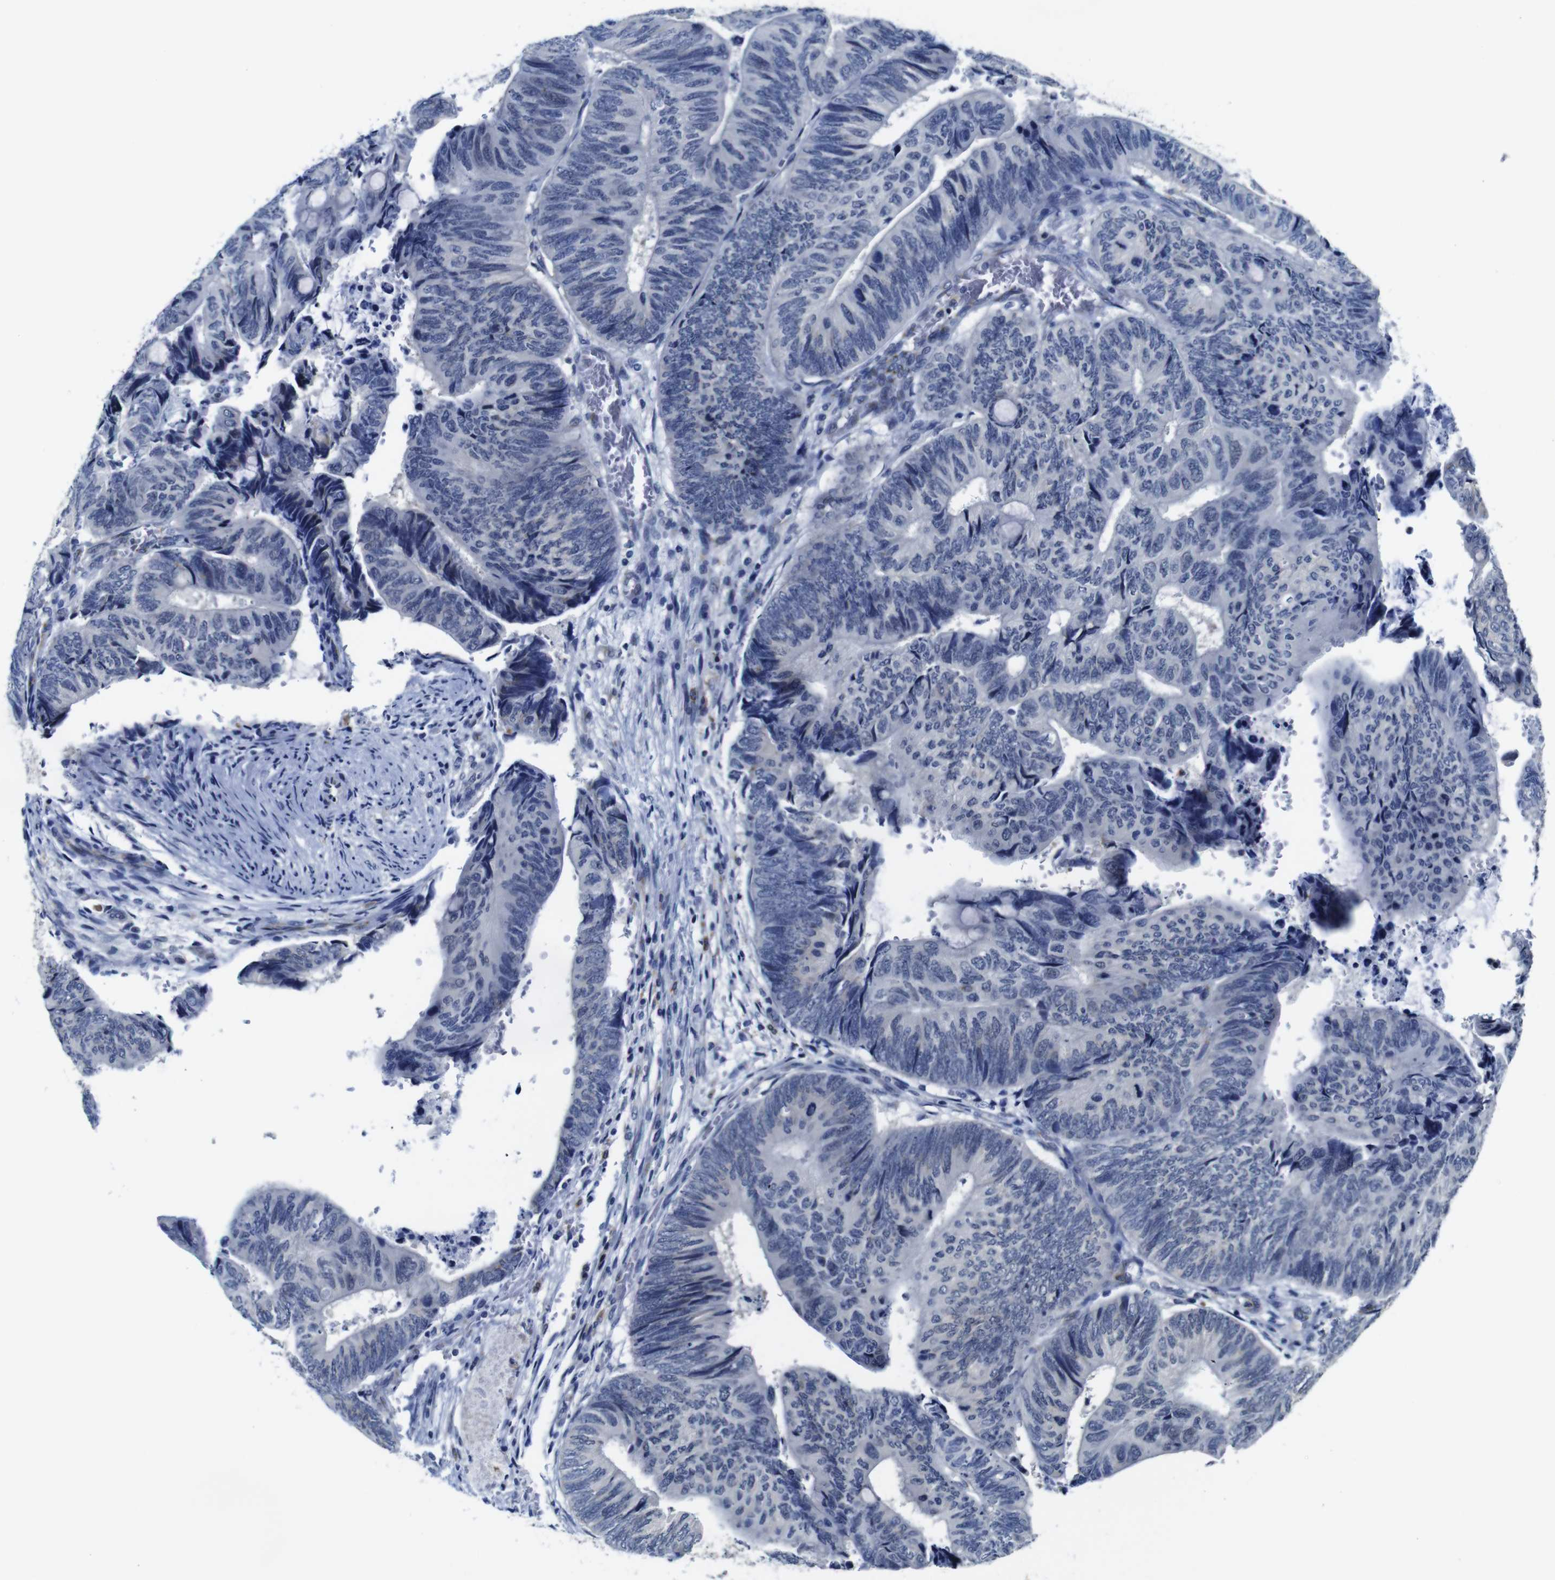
{"staining": {"intensity": "negative", "quantity": "none", "location": "none"}, "tissue": "colorectal cancer", "cell_type": "Tumor cells", "image_type": "cancer", "snomed": [{"axis": "morphology", "description": "Normal tissue, NOS"}, {"axis": "morphology", "description": "Adenocarcinoma, NOS"}, {"axis": "topography", "description": "Rectum"}, {"axis": "topography", "description": "Peripheral nerve tissue"}], "caption": "An IHC histopathology image of adenocarcinoma (colorectal) is shown. There is no staining in tumor cells of adenocarcinoma (colorectal). (DAB (3,3'-diaminobenzidine) IHC with hematoxylin counter stain).", "gene": "FURIN", "patient": {"sex": "male", "age": 92}}